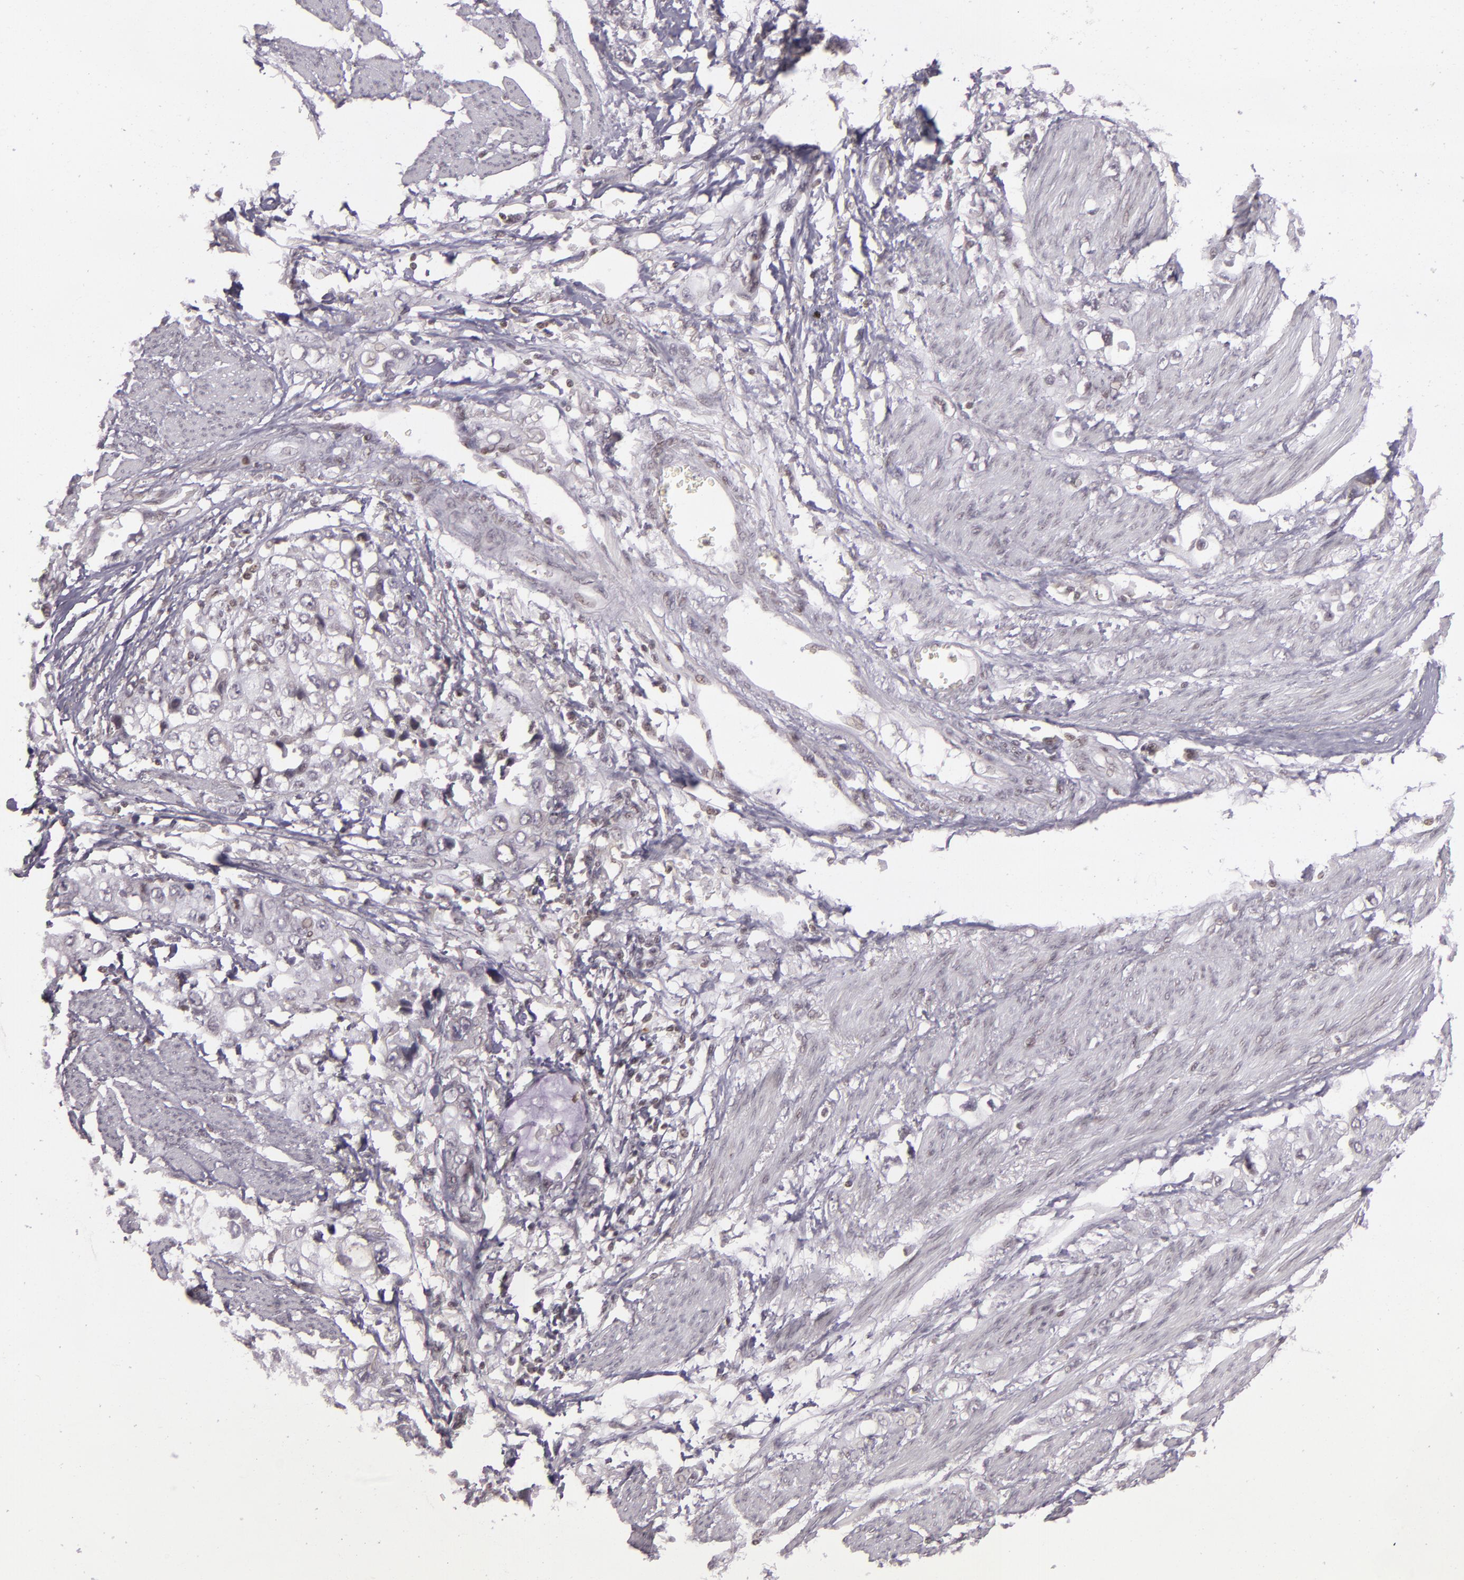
{"staining": {"intensity": "weak", "quantity": "<25%", "location": "nuclear"}, "tissue": "stomach cancer", "cell_type": "Tumor cells", "image_type": "cancer", "snomed": [{"axis": "morphology", "description": "Adenocarcinoma, NOS"}, {"axis": "topography", "description": "Stomach, upper"}], "caption": "Immunohistochemical staining of human adenocarcinoma (stomach) shows no significant positivity in tumor cells.", "gene": "ZFX", "patient": {"sex": "female", "age": 52}}